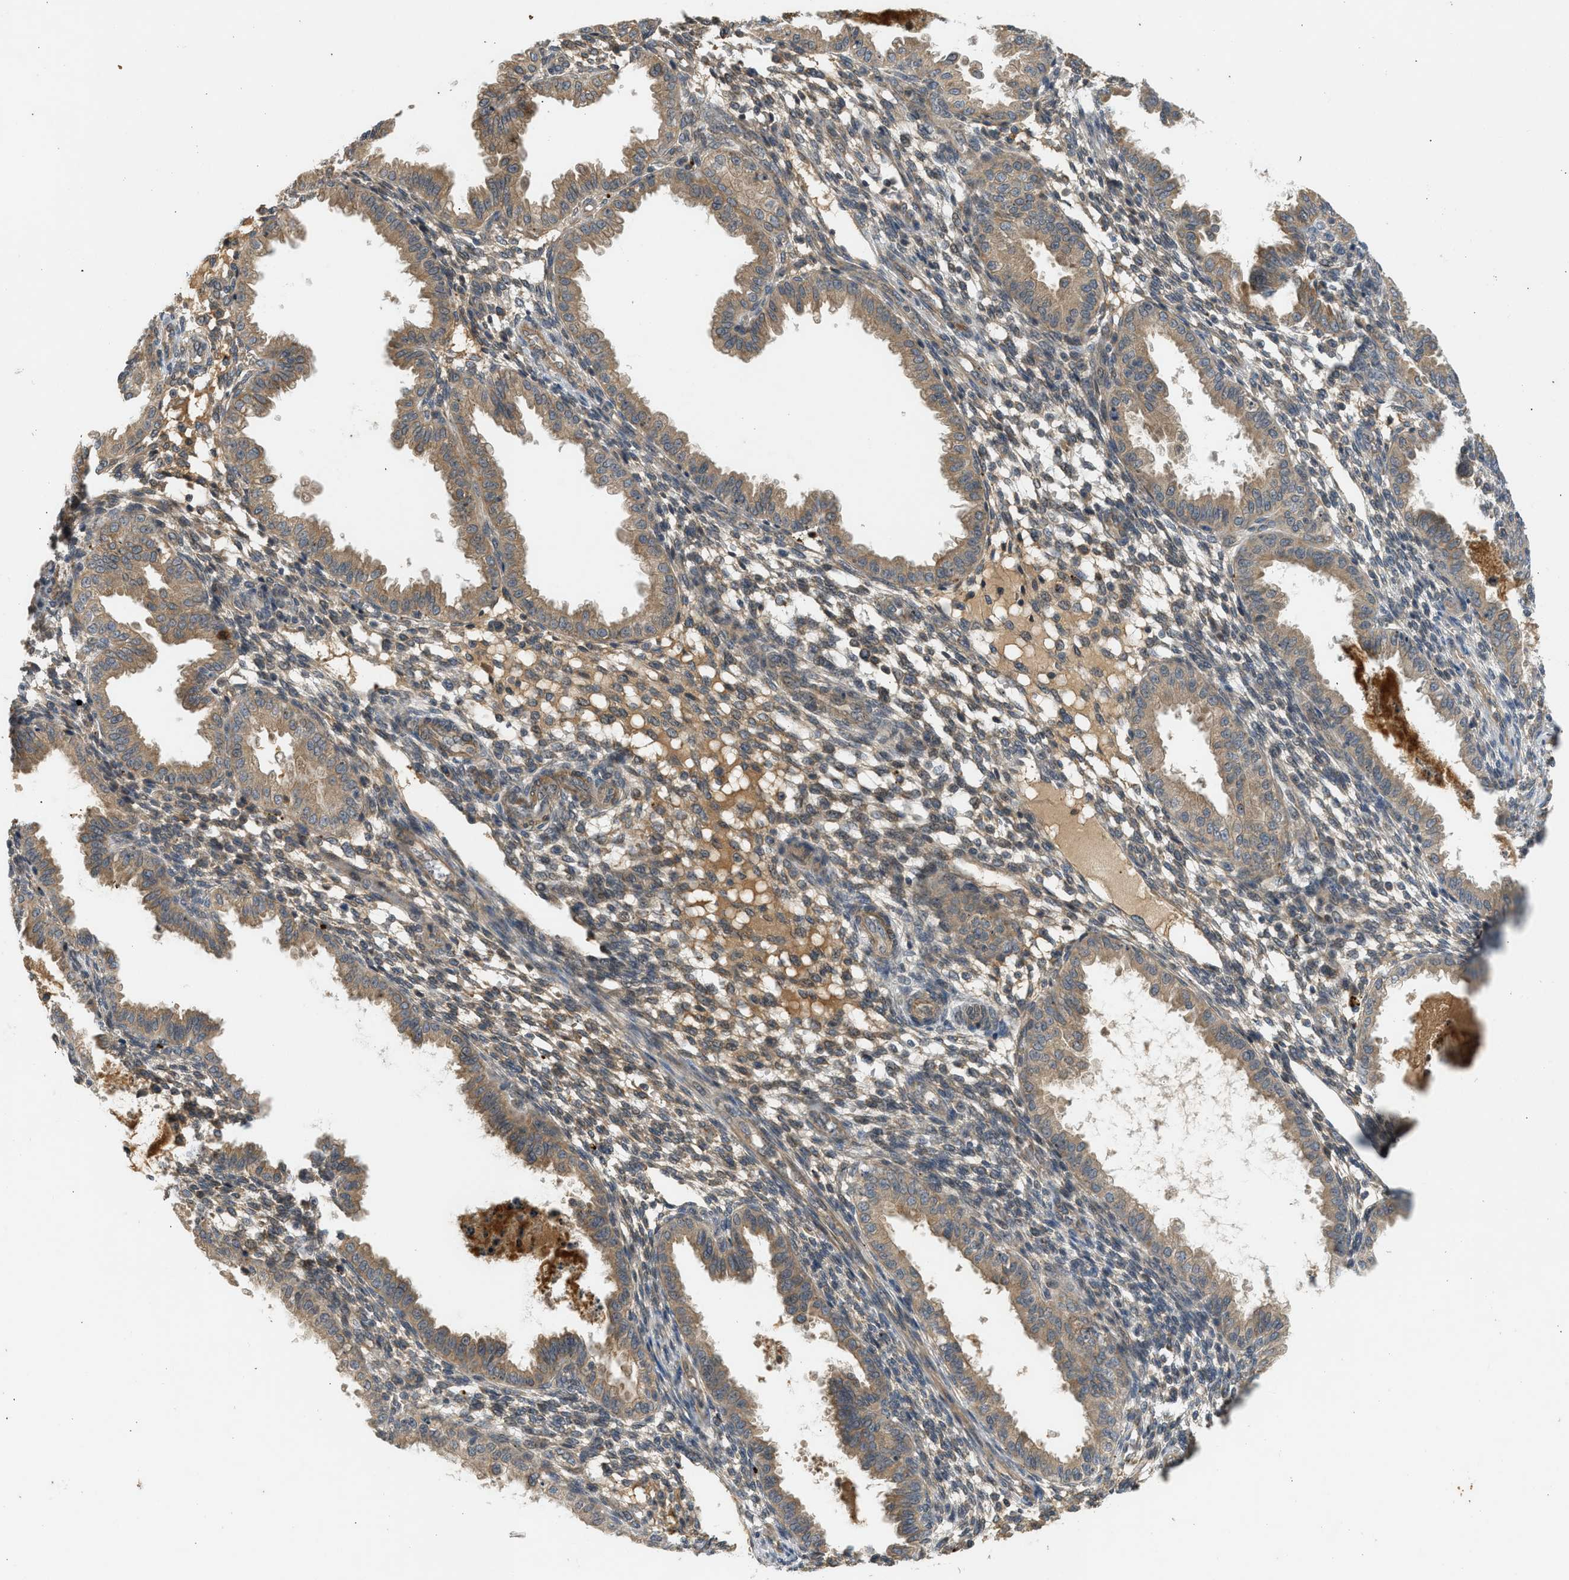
{"staining": {"intensity": "weak", "quantity": "25%-75%", "location": "cytoplasmic/membranous"}, "tissue": "endometrium", "cell_type": "Cells in endometrial stroma", "image_type": "normal", "snomed": [{"axis": "morphology", "description": "Normal tissue, NOS"}, {"axis": "topography", "description": "Endometrium"}], "caption": "Benign endometrium exhibits weak cytoplasmic/membranous expression in about 25%-75% of cells in endometrial stroma, visualized by immunohistochemistry.", "gene": "ADCY8", "patient": {"sex": "female", "age": 33}}